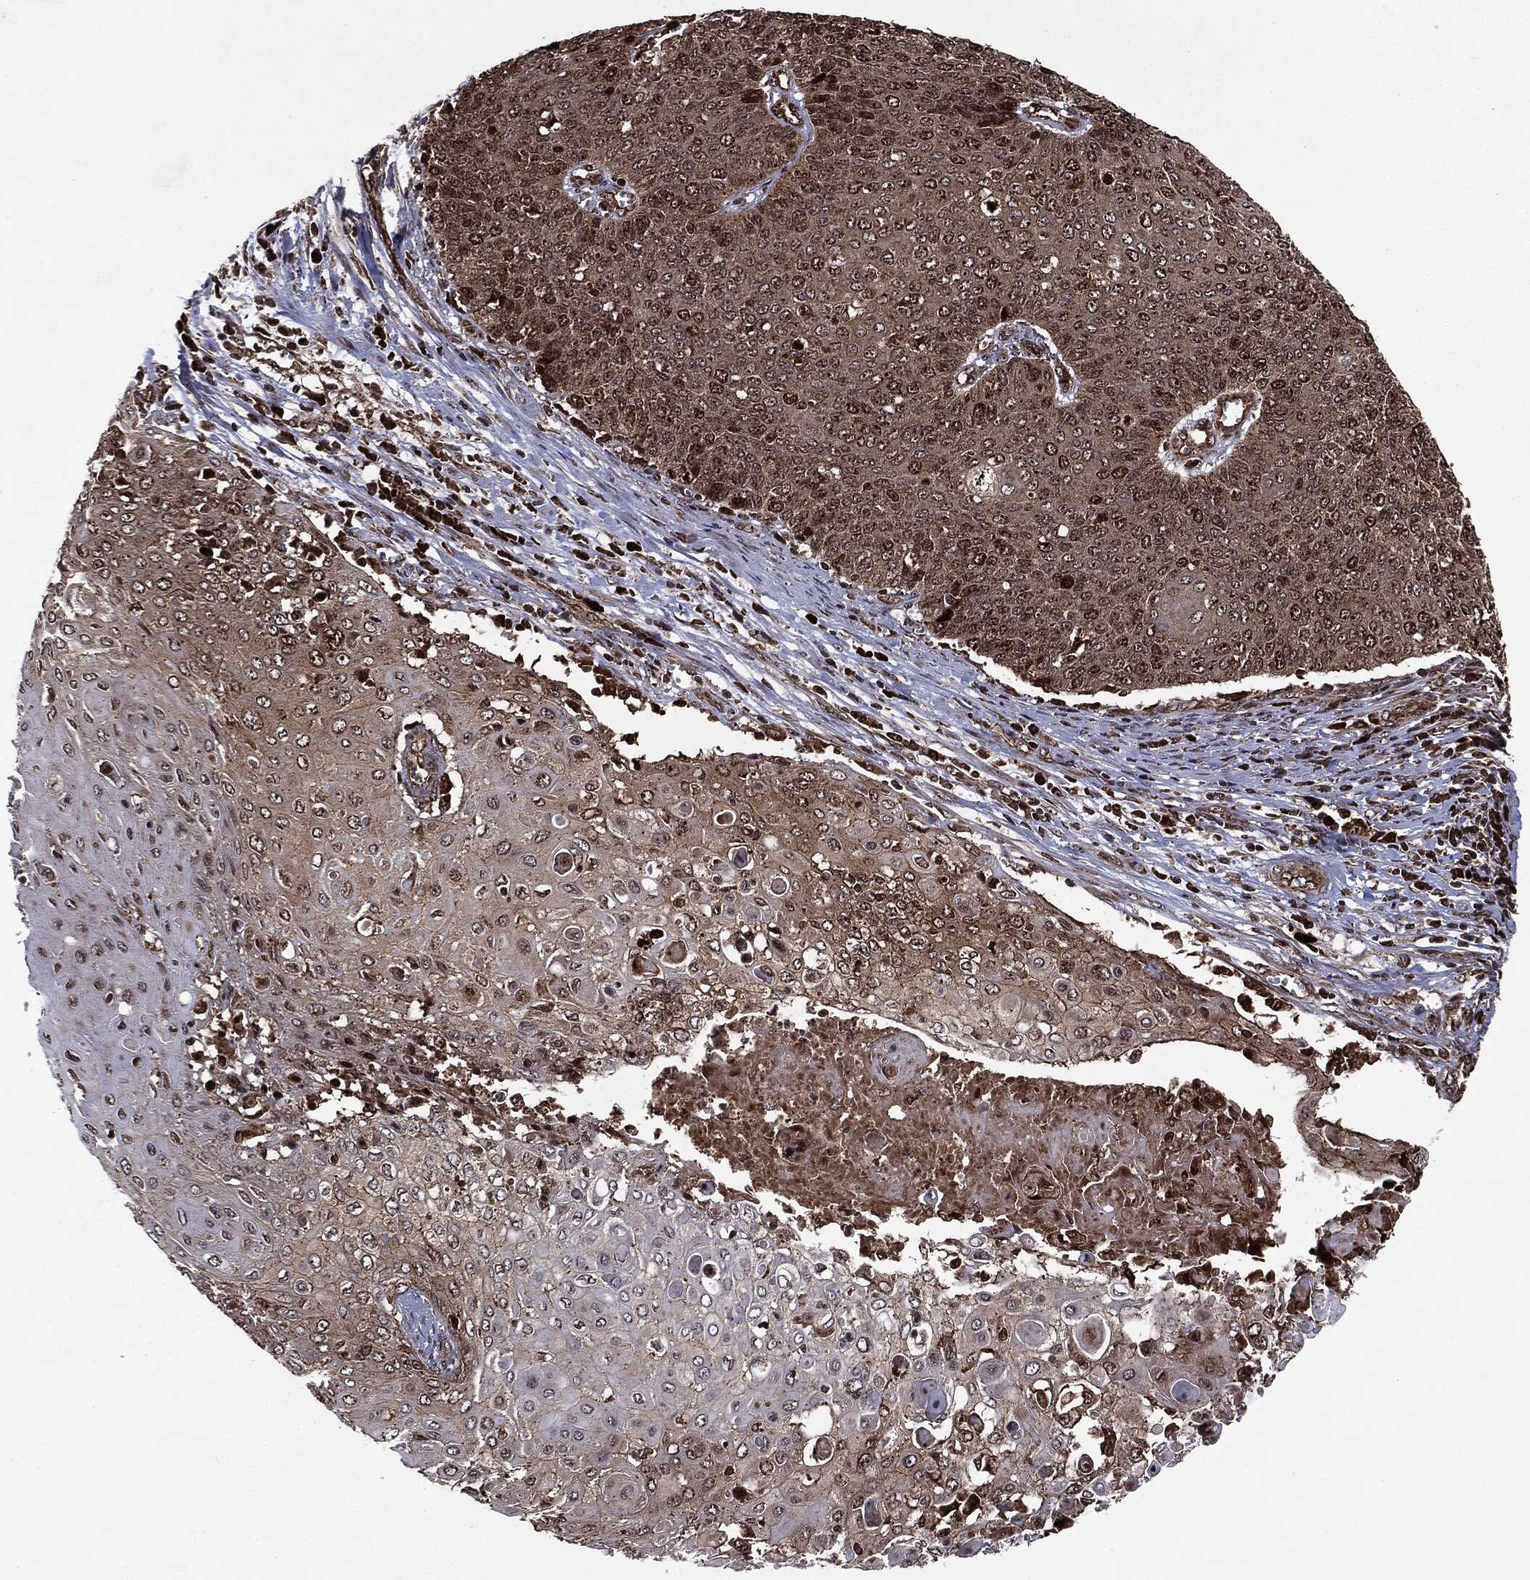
{"staining": {"intensity": "moderate", "quantity": "25%-75%", "location": "cytoplasmic/membranous,nuclear"}, "tissue": "cervical cancer", "cell_type": "Tumor cells", "image_type": "cancer", "snomed": [{"axis": "morphology", "description": "Squamous cell carcinoma, NOS"}, {"axis": "topography", "description": "Cervix"}], "caption": "A brown stain shows moderate cytoplasmic/membranous and nuclear staining of a protein in human squamous cell carcinoma (cervical) tumor cells. Using DAB (brown) and hematoxylin (blue) stains, captured at high magnification using brightfield microscopy.", "gene": "CARD6", "patient": {"sex": "female", "age": 39}}